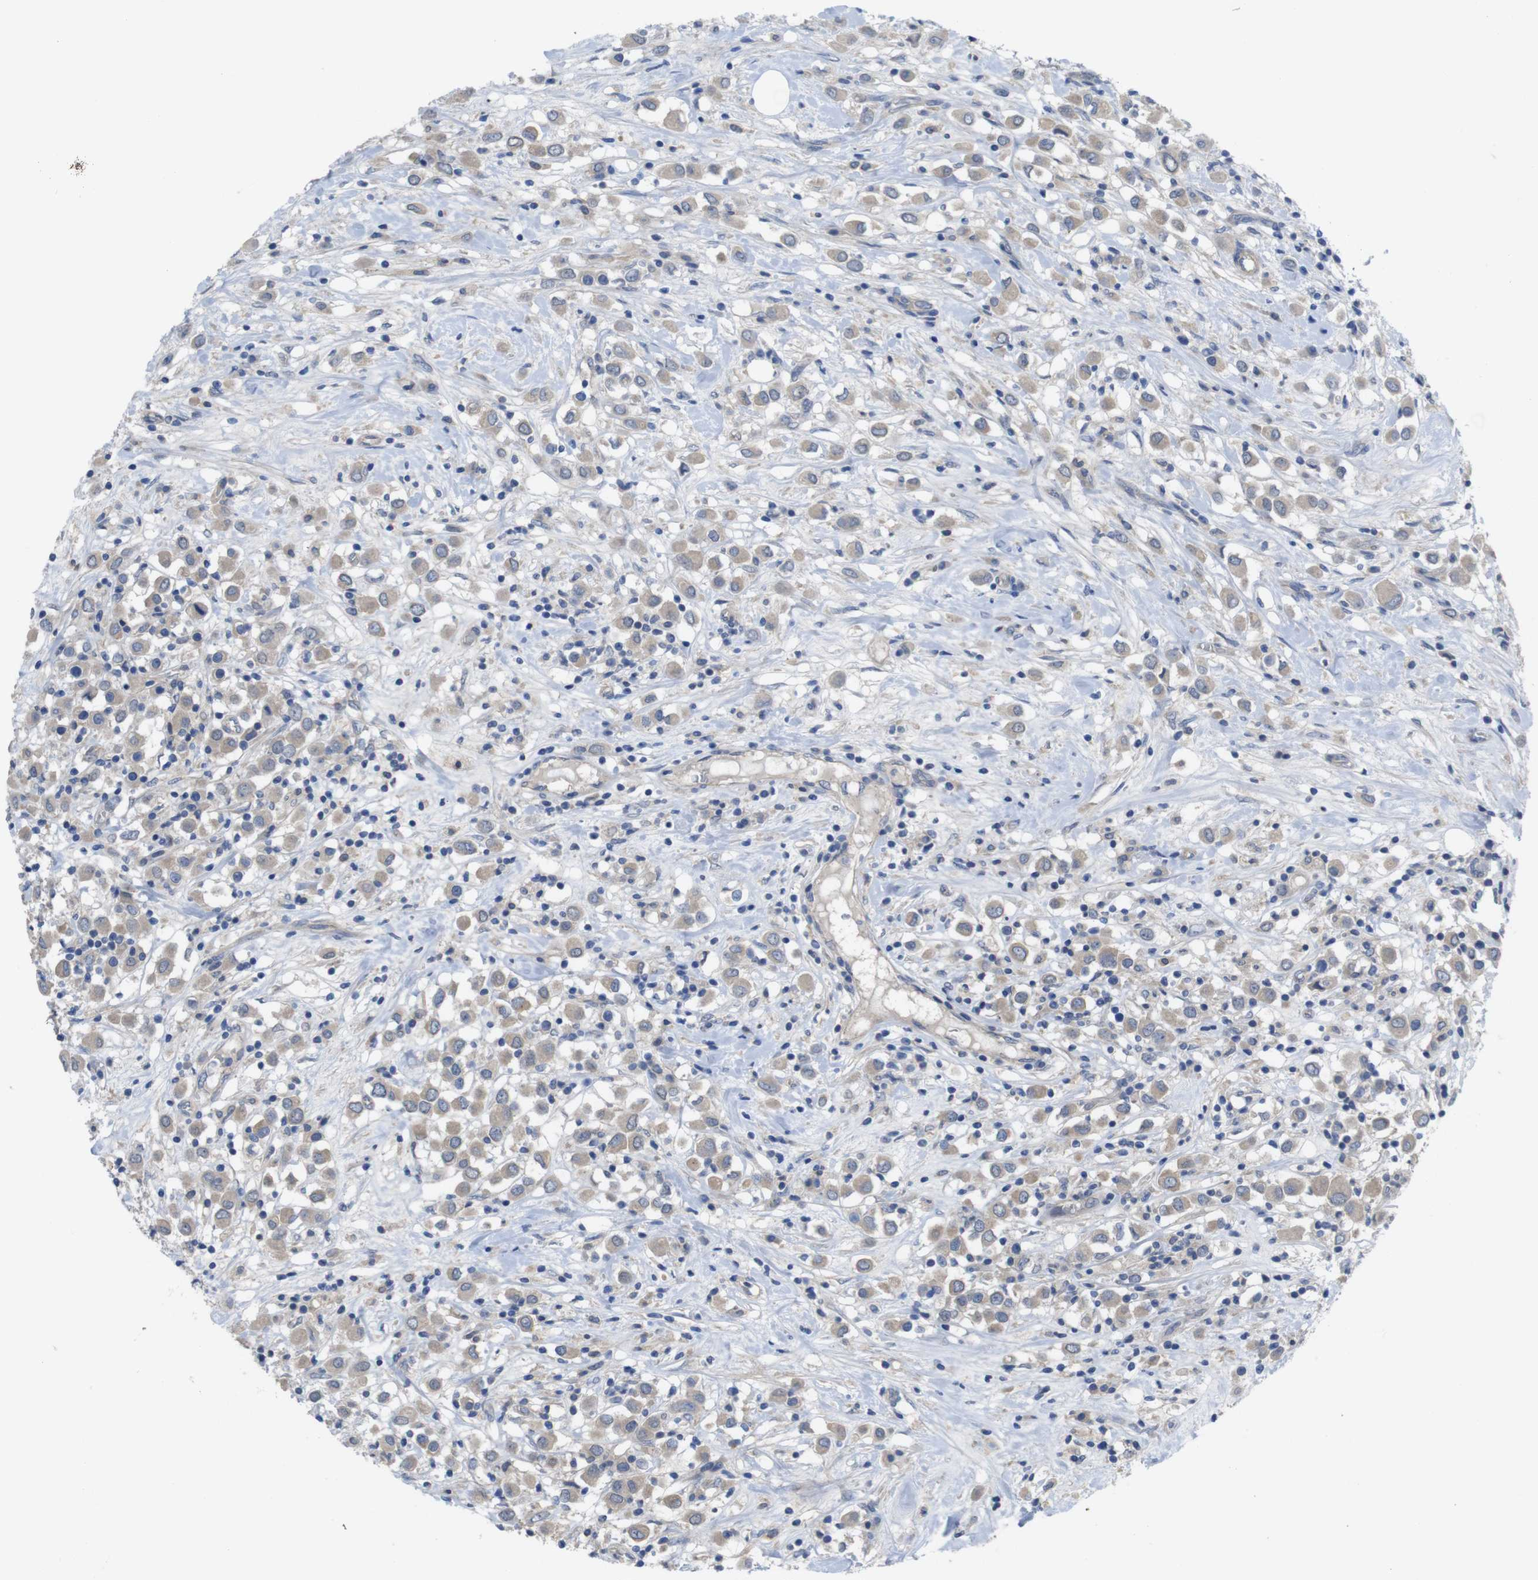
{"staining": {"intensity": "weak", "quantity": ">75%", "location": "cytoplasmic/membranous"}, "tissue": "breast cancer", "cell_type": "Tumor cells", "image_type": "cancer", "snomed": [{"axis": "morphology", "description": "Duct carcinoma"}, {"axis": "topography", "description": "Breast"}], "caption": "A histopathology image showing weak cytoplasmic/membranous expression in about >75% of tumor cells in breast infiltrating ductal carcinoma, as visualized by brown immunohistochemical staining.", "gene": "KIDINS220", "patient": {"sex": "female", "age": 61}}